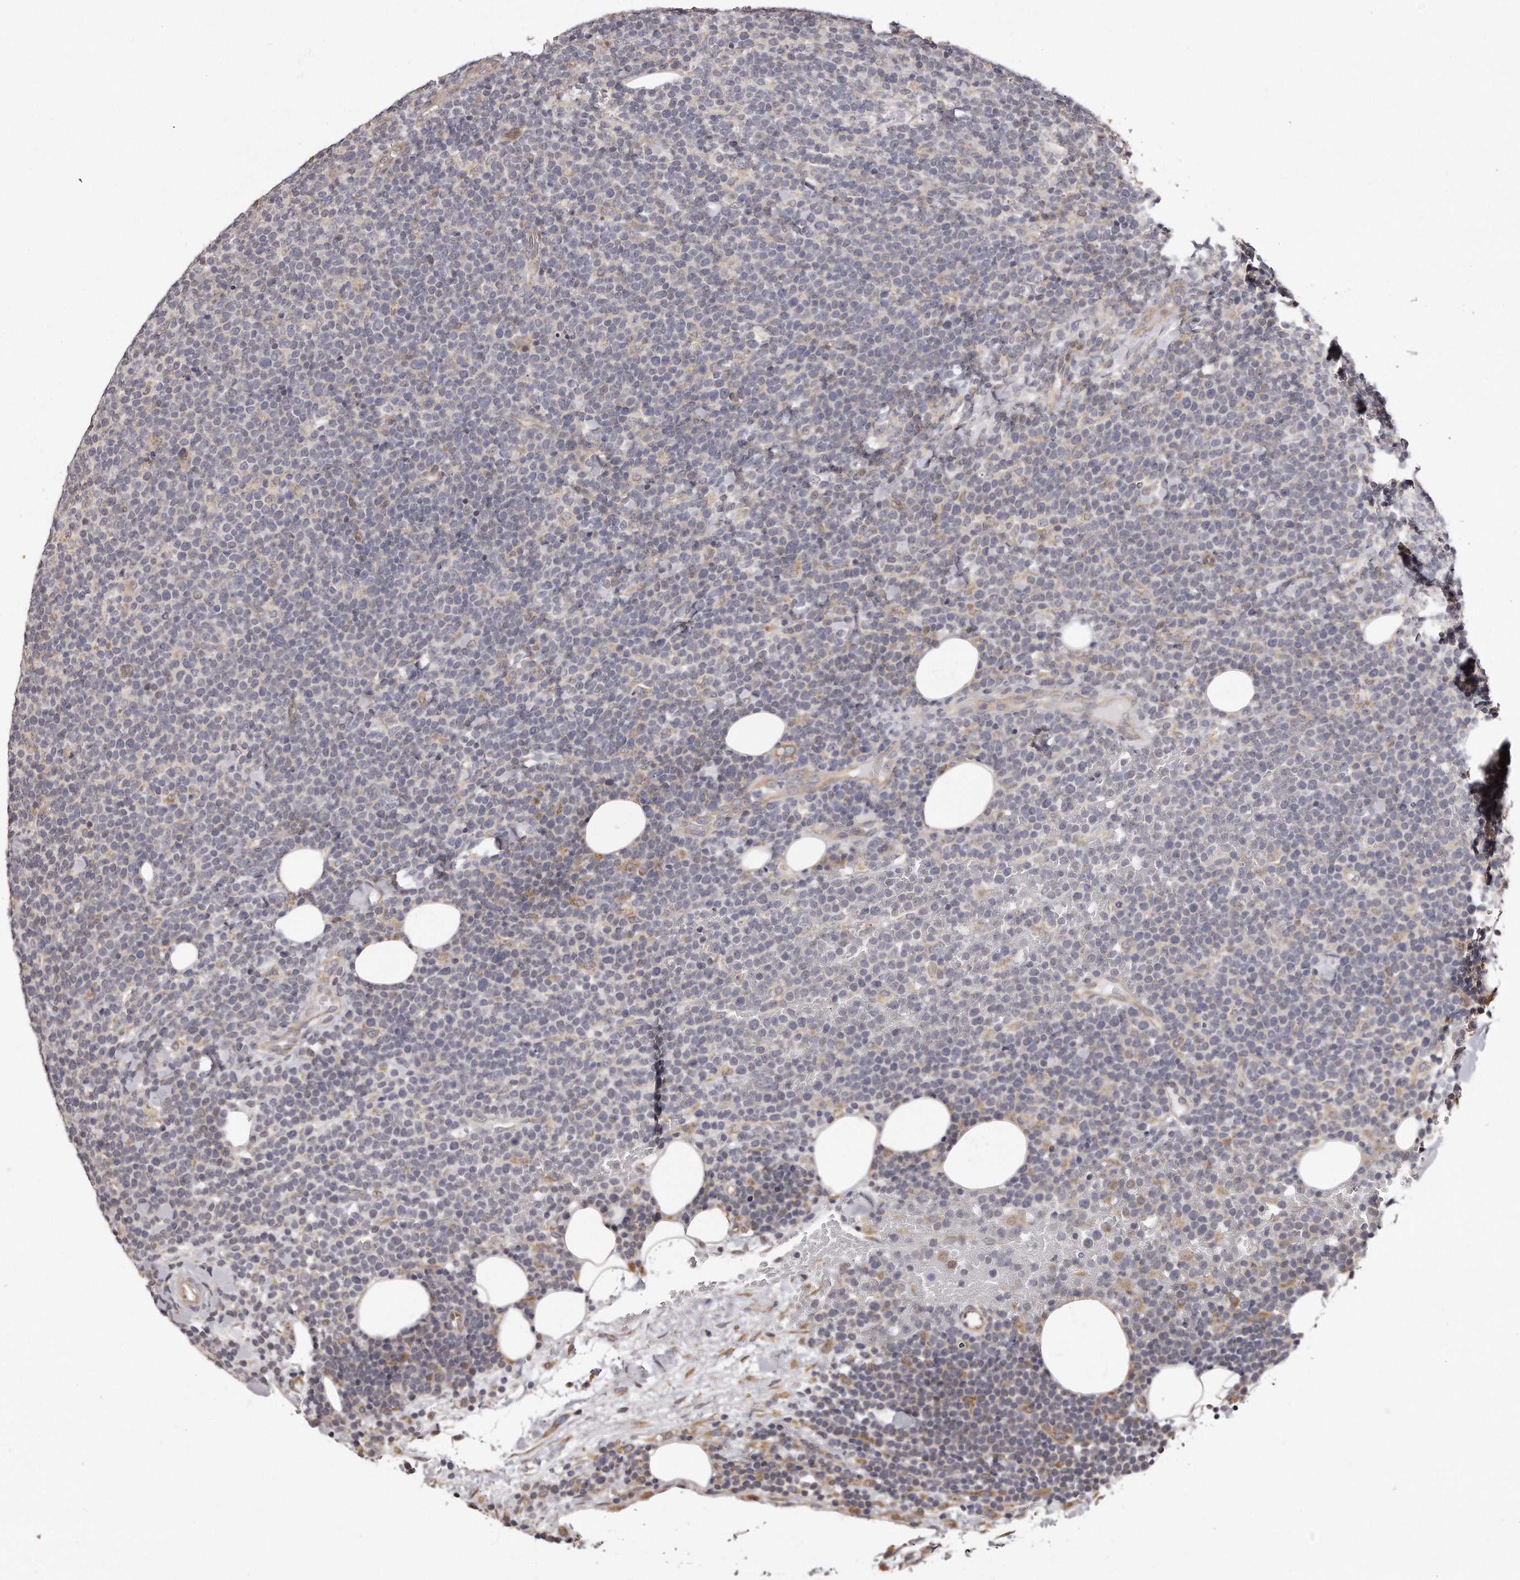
{"staining": {"intensity": "negative", "quantity": "none", "location": "none"}, "tissue": "lymphoma", "cell_type": "Tumor cells", "image_type": "cancer", "snomed": [{"axis": "morphology", "description": "Malignant lymphoma, non-Hodgkin's type, High grade"}, {"axis": "topography", "description": "Lymph node"}], "caption": "Immunohistochemistry (IHC) histopathology image of high-grade malignant lymphoma, non-Hodgkin's type stained for a protein (brown), which reveals no staining in tumor cells.", "gene": "TRAPPC14", "patient": {"sex": "male", "age": 61}}